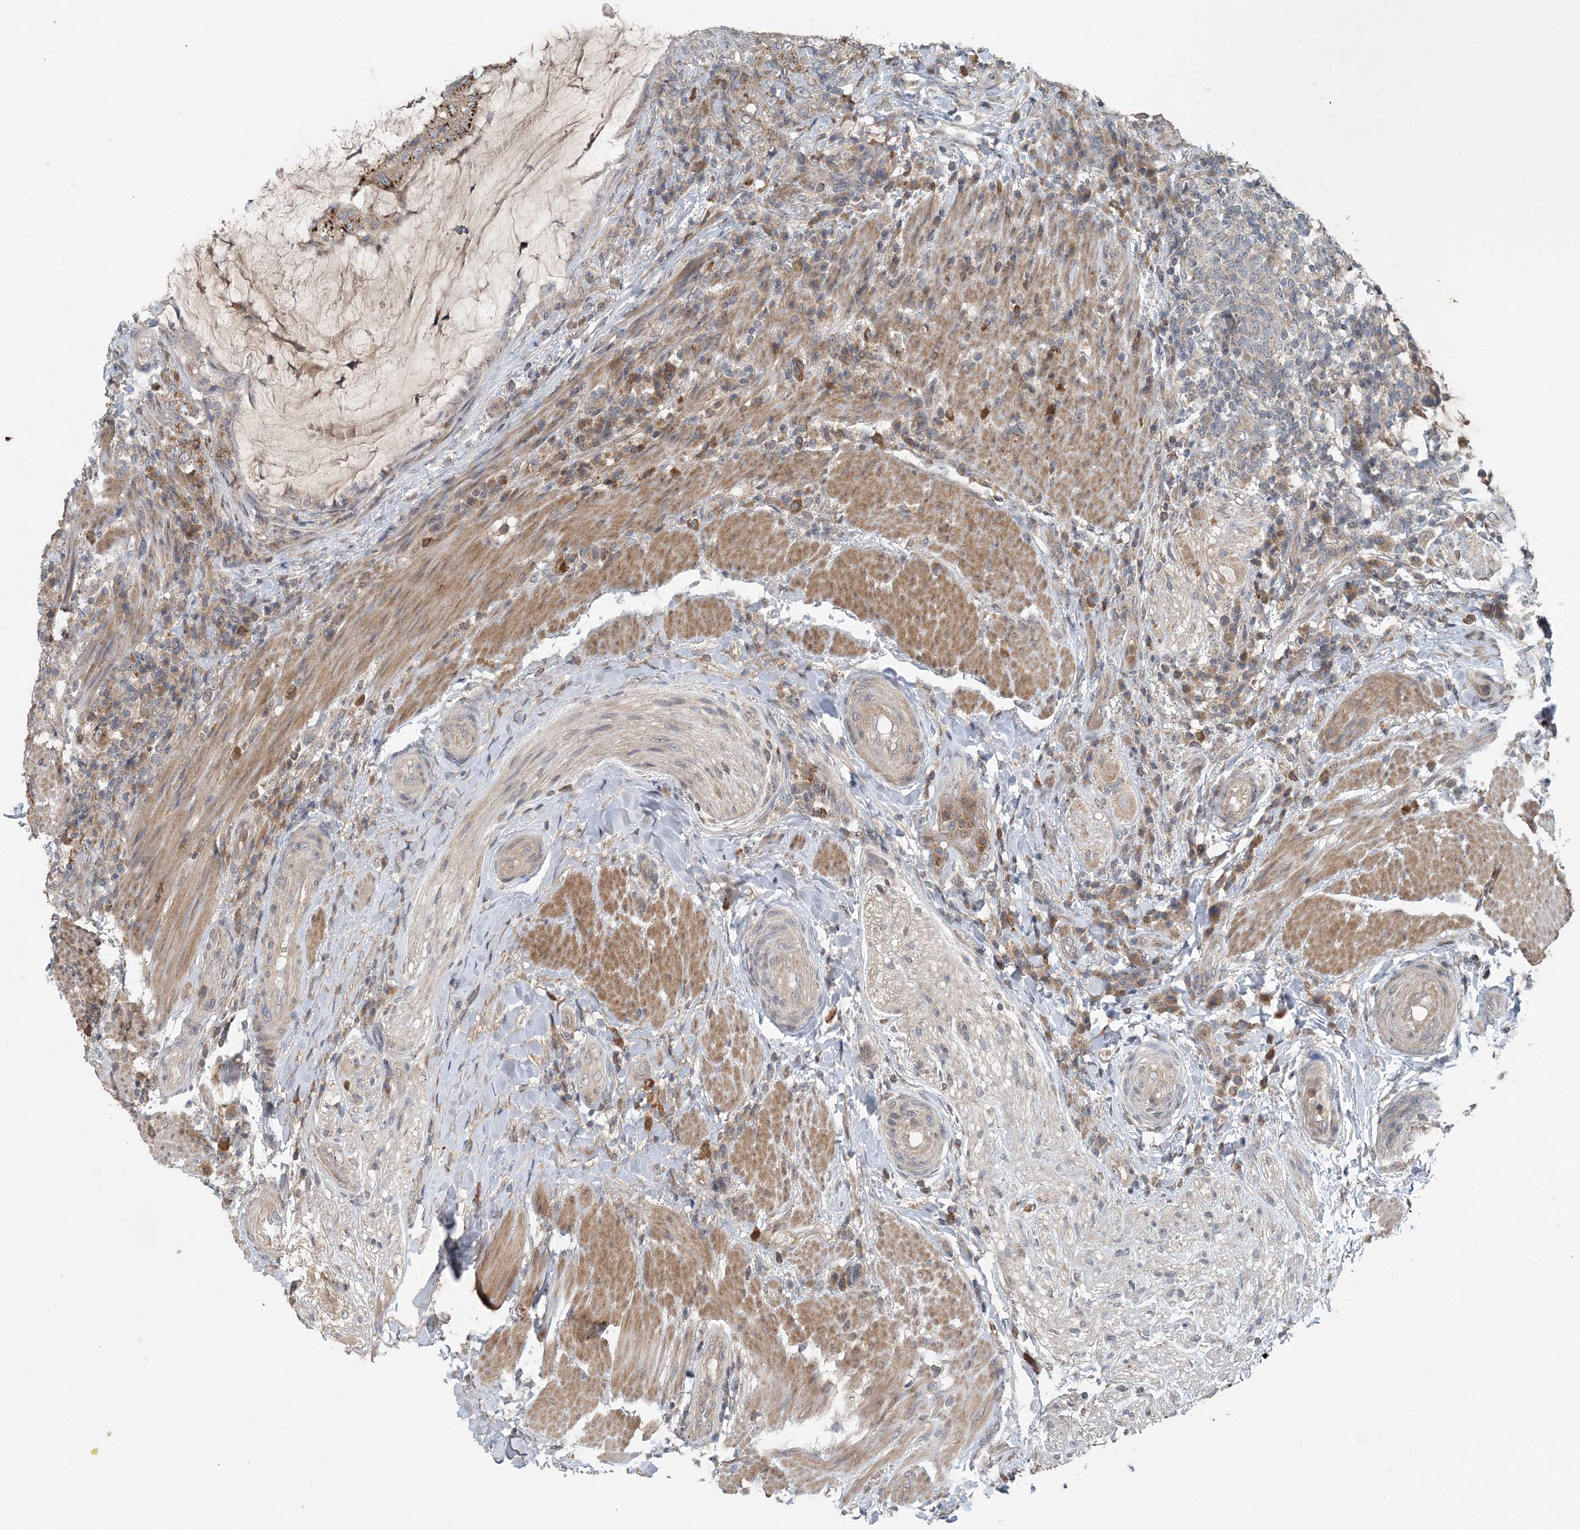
{"staining": {"intensity": "strong", "quantity": "25%-75%", "location": "cytoplasmic/membranous"}, "tissue": "colorectal cancer", "cell_type": "Tumor cells", "image_type": "cancer", "snomed": [{"axis": "morphology", "description": "Adenocarcinoma, NOS"}, {"axis": "topography", "description": "Colon"}], "caption": "Immunohistochemistry (IHC) staining of colorectal cancer (adenocarcinoma), which exhibits high levels of strong cytoplasmic/membranous staining in about 25%-75% of tumor cells indicating strong cytoplasmic/membranous protein positivity. The staining was performed using DAB (brown) for protein detection and nuclei were counterstained in hematoxylin (blue).", "gene": "MYO9B", "patient": {"sex": "female", "age": 66}}